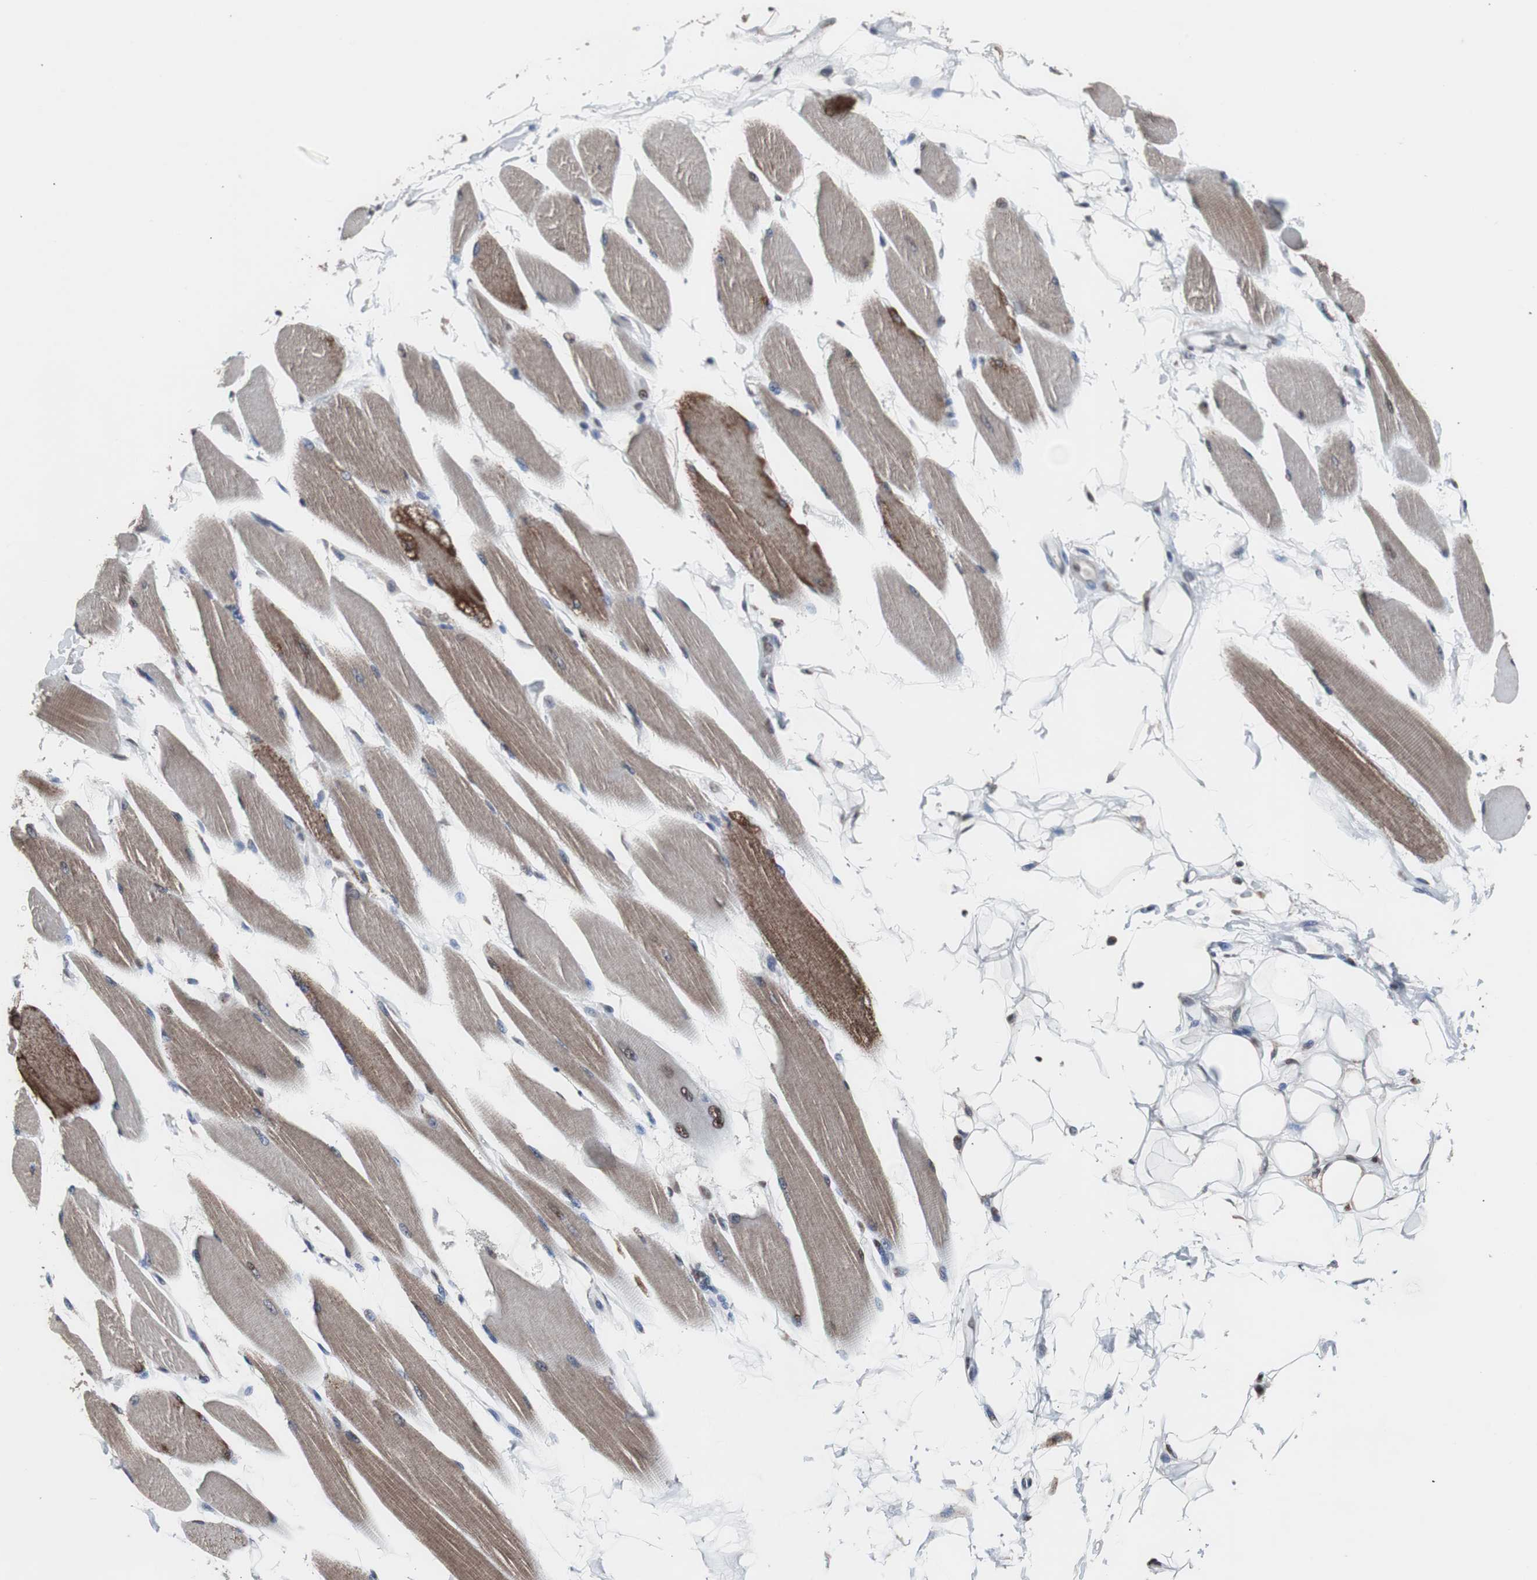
{"staining": {"intensity": "moderate", "quantity": "25%-75%", "location": "cytoplasmic/membranous"}, "tissue": "skeletal muscle", "cell_type": "Myocytes", "image_type": "normal", "snomed": [{"axis": "morphology", "description": "Normal tissue, NOS"}, {"axis": "topography", "description": "Skeletal muscle"}, {"axis": "topography", "description": "Peripheral nerve tissue"}], "caption": "Immunohistochemistry (IHC) image of normal skeletal muscle stained for a protein (brown), which demonstrates medium levels of moderate cytoplasmic/membranous staining in about 25%-75% of myocytes.", "gene": "MED27", "patient": {"sex": "female", "age": 84}}